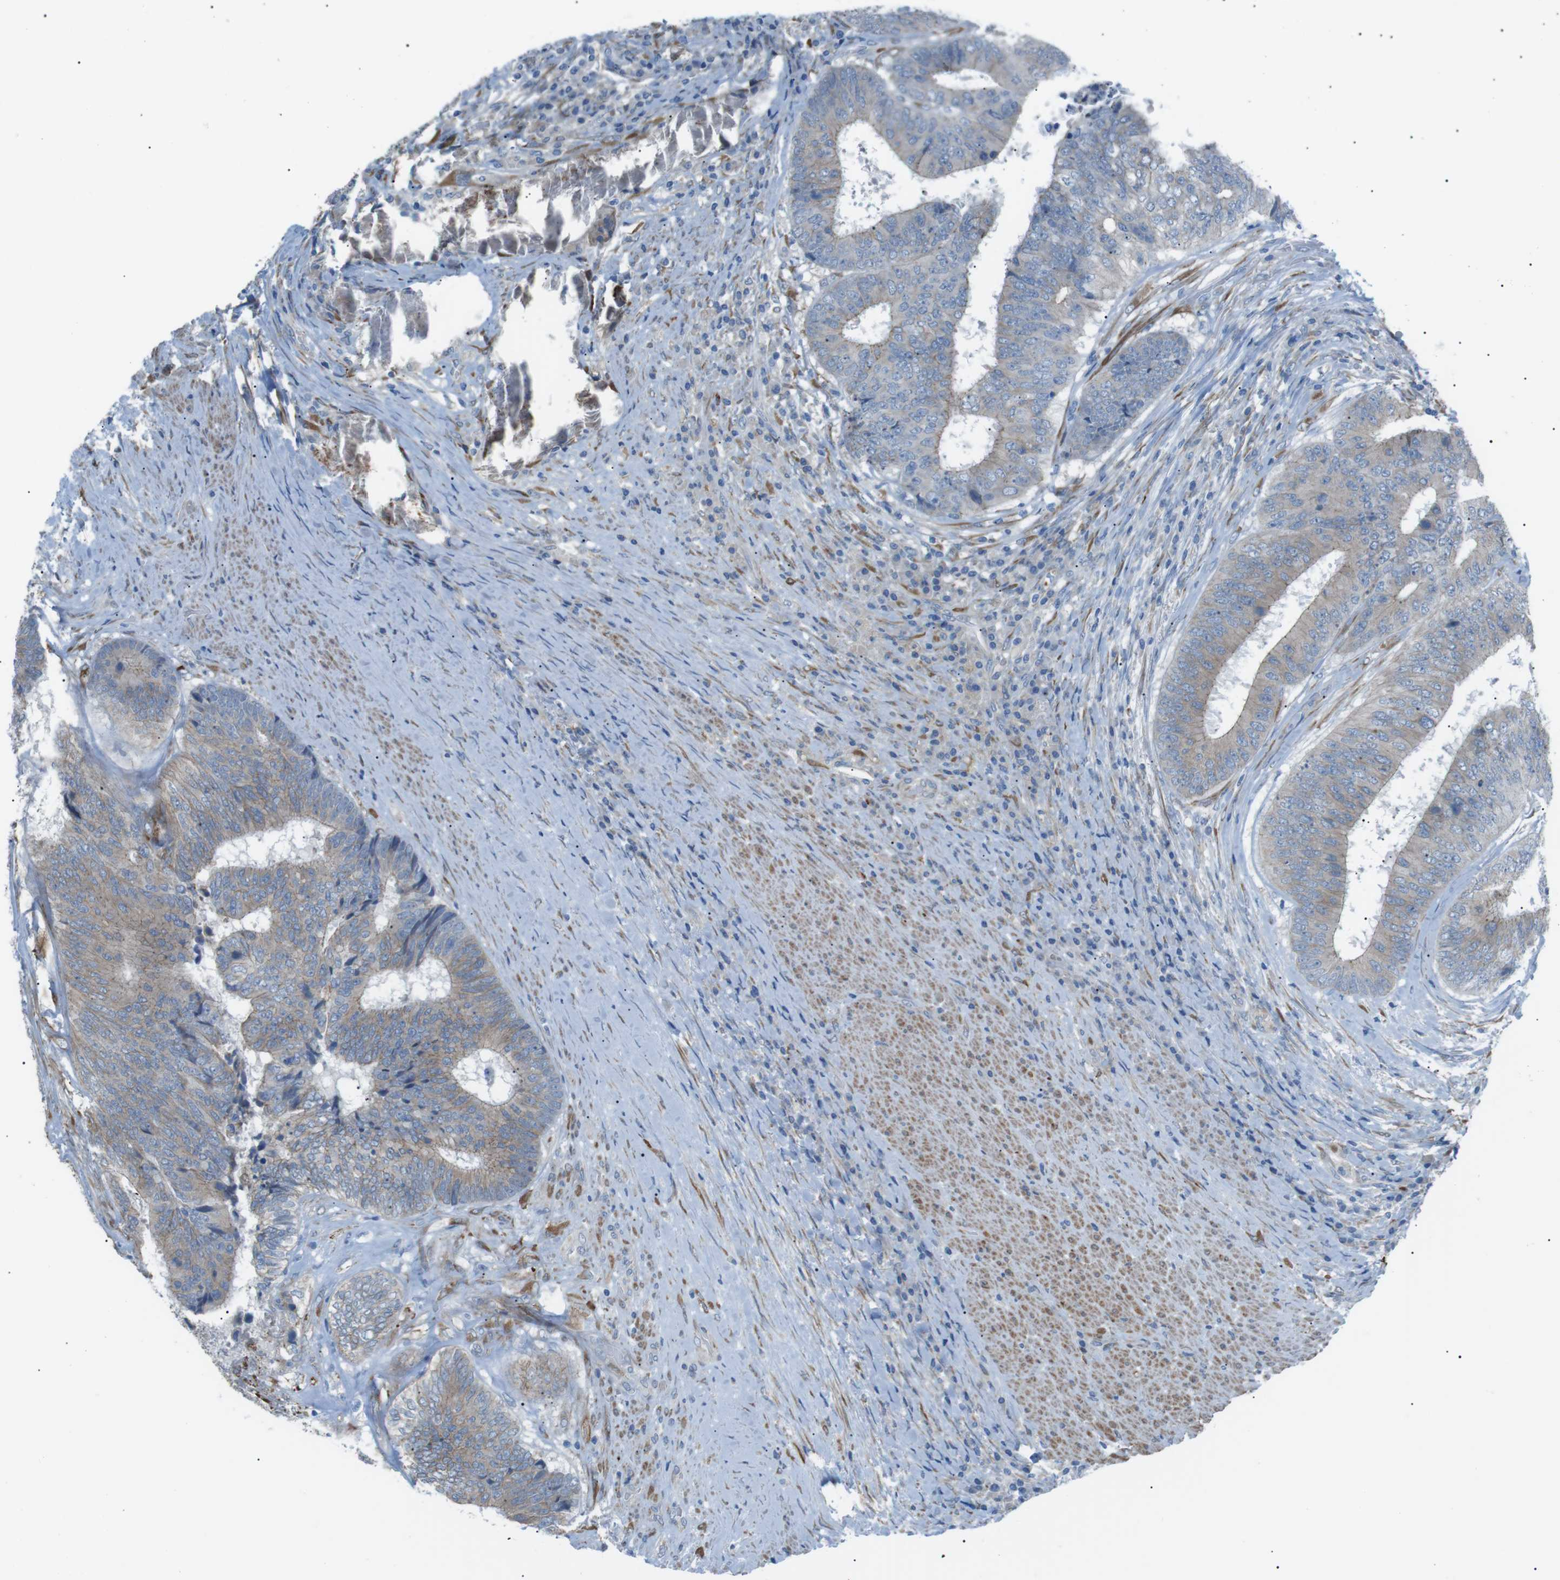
{"staining": {"intensity": "weak", "quantity": "25%-75%", "location": "cytoplasmic/membranous"}, "tissue": "colorectal cancer", "cell_type": "Tumor cells", "image_type": "cancer", "snomed": [{"axis": "morphology", "description": "Adenocarcinoma, NOS"}, {"axis": "topography", "description": "Rectum"}], "caption": "Immunohistochemistry (IHC) staining of adenocarcinoma (colorectal), which reveals low levels of weak cytoplasmic/membranous expression in about 25%-75% of tumor cells indicating weak cytoplasmic/membranous protein staining. The staining was performed using DAB (3,3'-diaminobenzidine) (brown) for protein detection and nuclei were counterstained in hematoxylin (blue).", "gene": "MTARC2", "patient": {"sex": "male", "age": 72}}